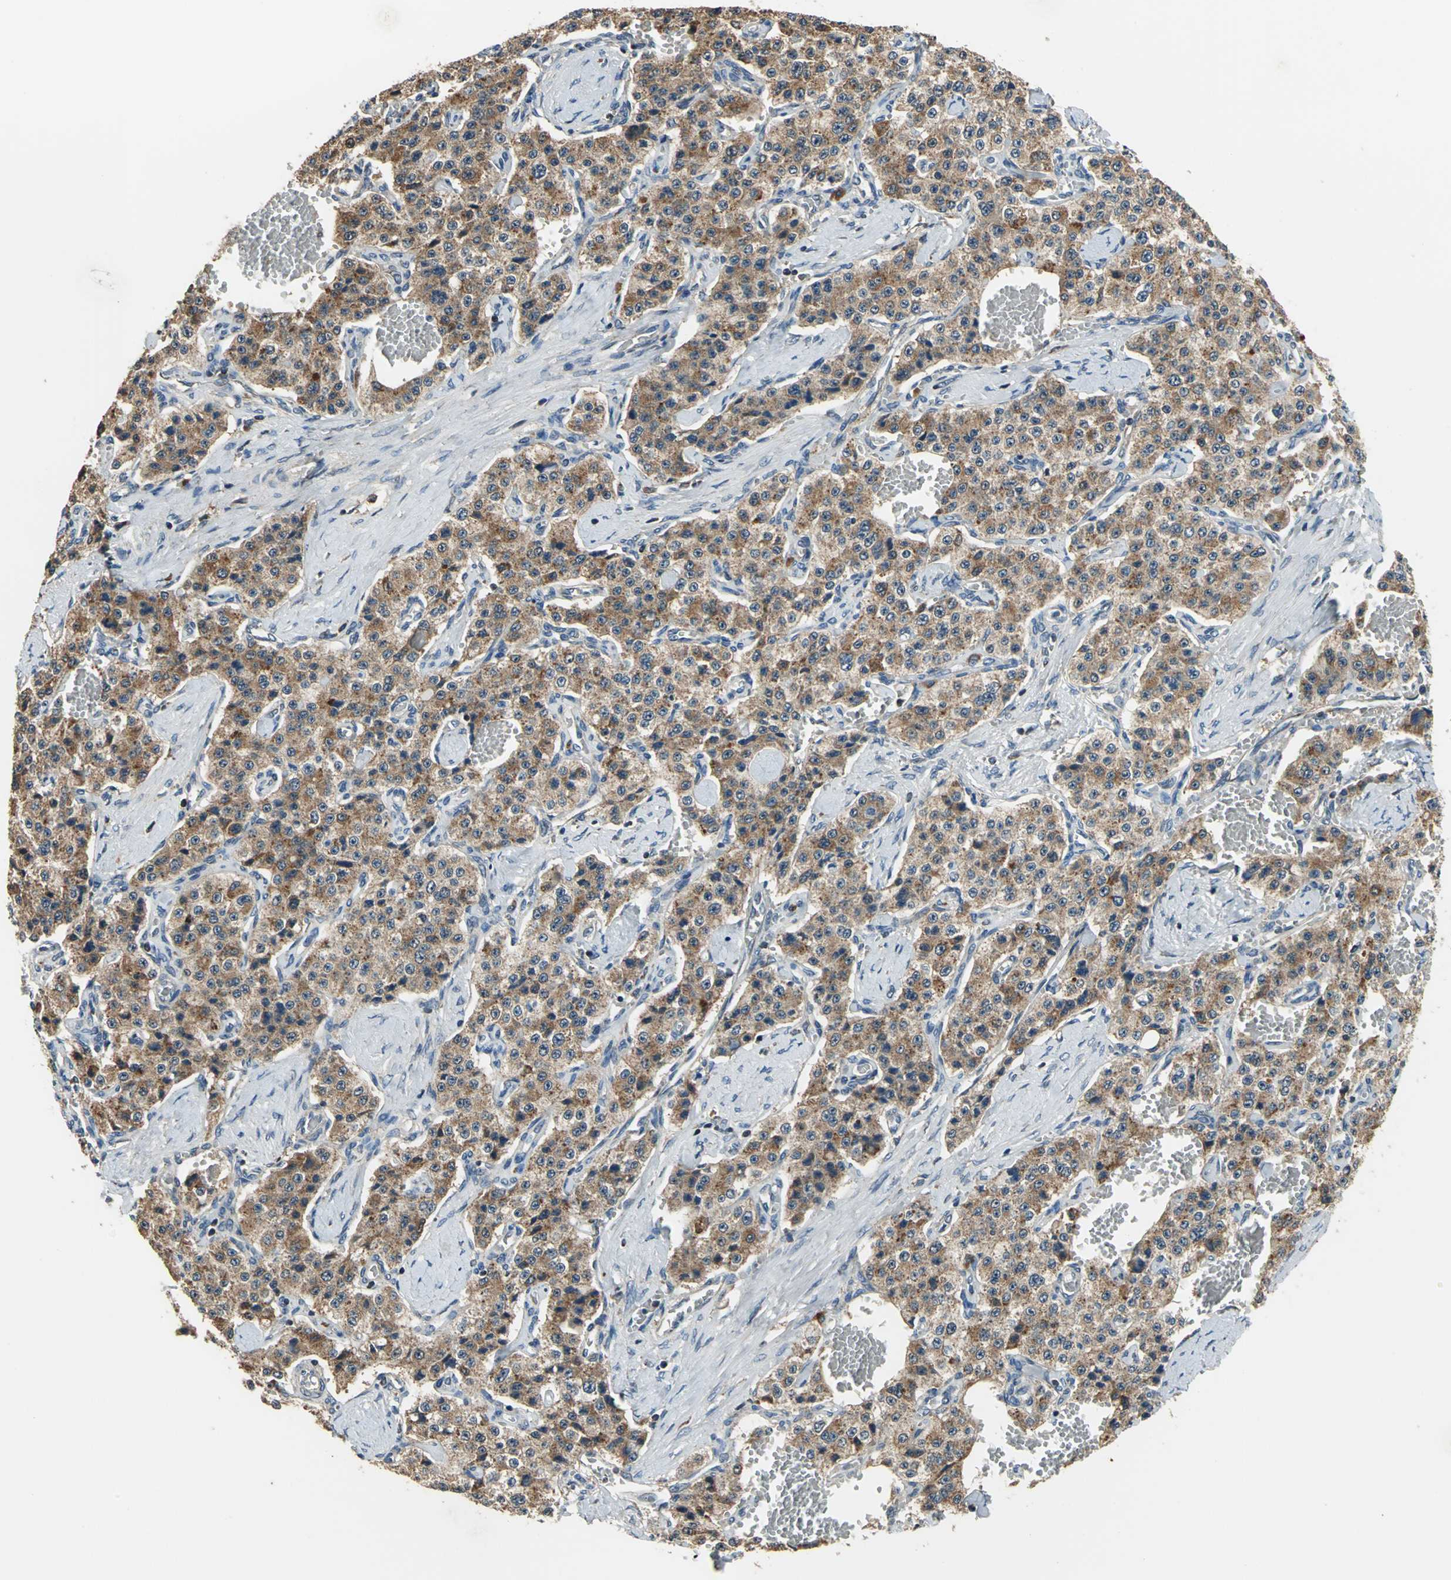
{"staining": {"intensity": "moderate", "quantity": ">75%", "location": "cytoplasmic/membranous"}, "tissue": "carcinoid", "cell_type": "Tumor cells", "image_type": "cancer", "snomed": [{"axis": "morphology", "description": "Carcinoid, malignant, NOS"}, {"axis": "topography", "description": "Small intestine"}], "caption": "Immunohistochemistry (IHC) photomicrograph of neoplastic tissue: human carcinoid stained using IHC displays medium levels of moderate protein expression localized specifically in the cytoplasmic/membranous of tumor cells, appearing as a cytoplasmic/membranous brown color.", "gene": "TRAK1", "patient": {"sex": "male", "age": 52}}